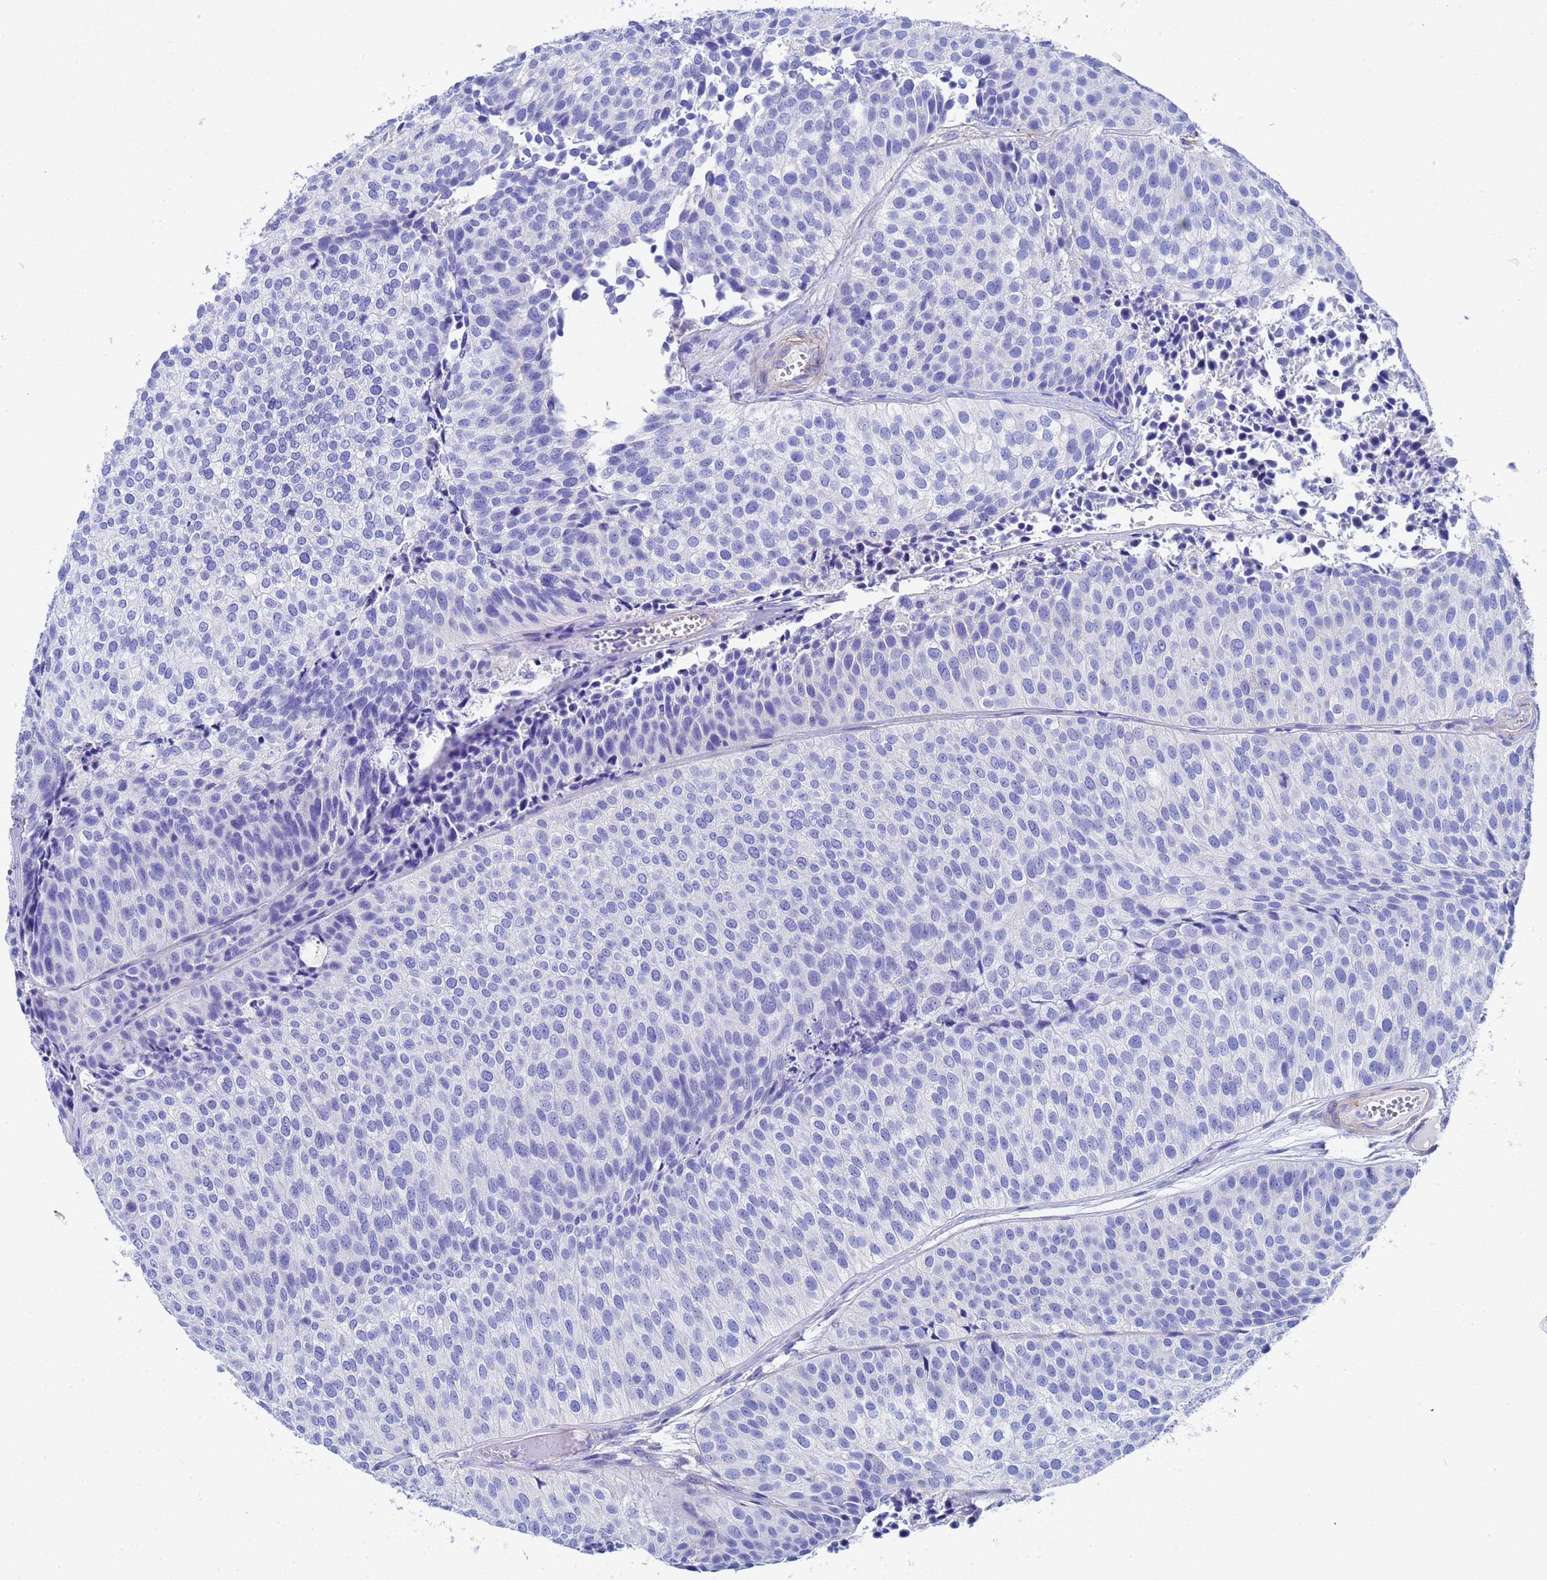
{"staining": {"intensity": "negative", "quantity": "none", "location": "none"}, "tissue": "urothelial cancer", "cell_type": "Tumor cells", "image_type": "cancer", "snomed": [{"axis": "morphology", "description": "Urothelial carcinoma, Low grade"}, {"axis": "topography", "description": "Urinary bladder"}], "caption": "An image of urothelial carcinoma (low-grade) stained for a protein displays no brown staining in tumor cells.", "gene": "CST4", "patient": {"sex": "male", "age": 84}}